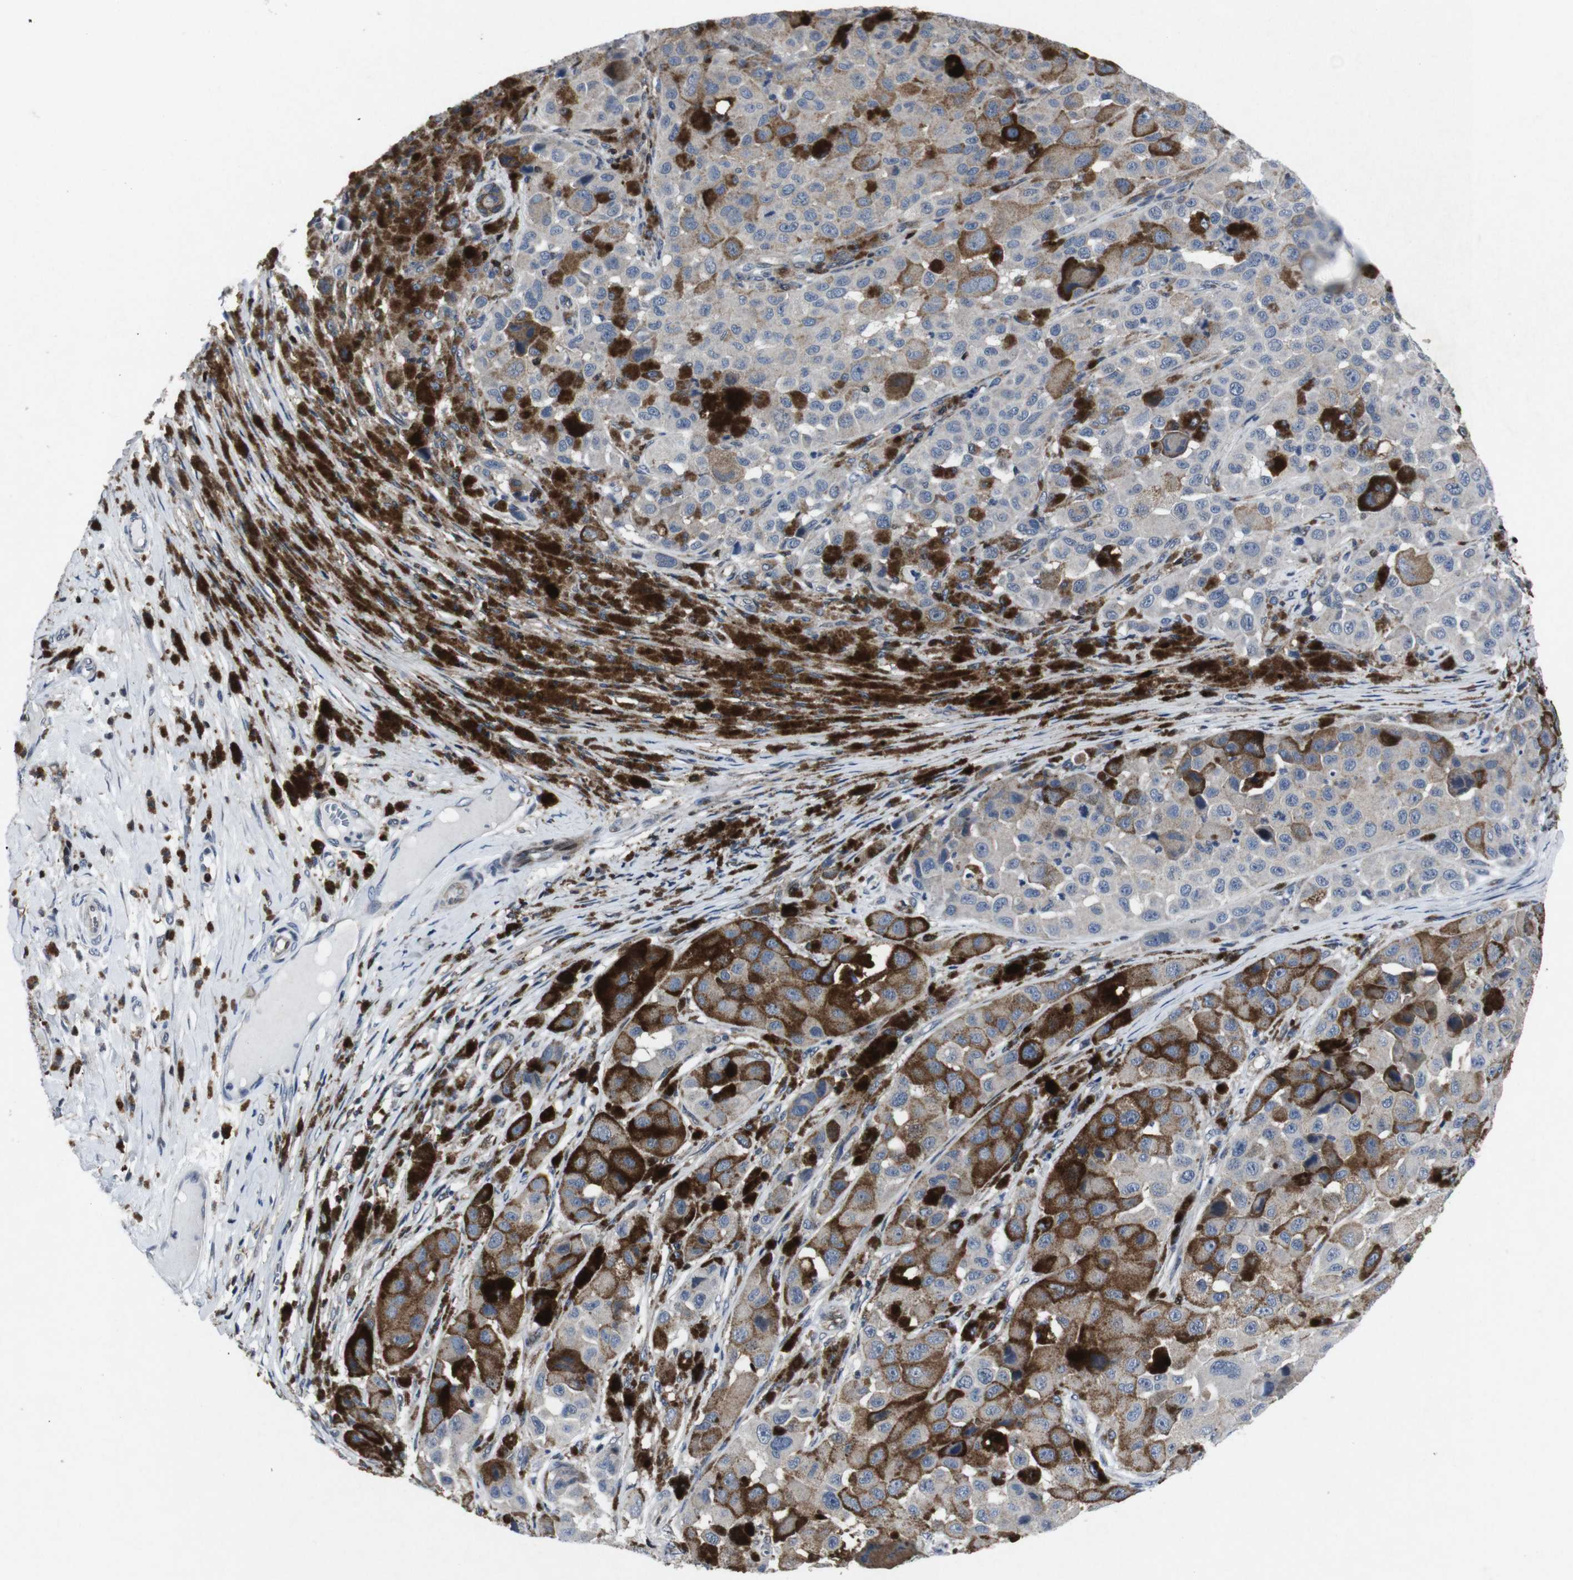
{"staining": {"intensity": "weak", "quantity": "25%-75%", "location": "cytoplasmic/membranous"}, "tissue": "melanoma", "cell_type": "Tumor cells", "image_type": "cancer", "snomed": [{"axis": "morphology", "description": "Malignant melanoma, NOS"}, {"axis": "topography", "description": "Skin"}], "caption": "Melanoma stained for a protein (brown) demonstrates weak cytoplasmic/membranous positive expression in approximately 25%-75% of tumor cells.", "gene": "STAT4", "patient": {"sex": "male", "age": 96}}